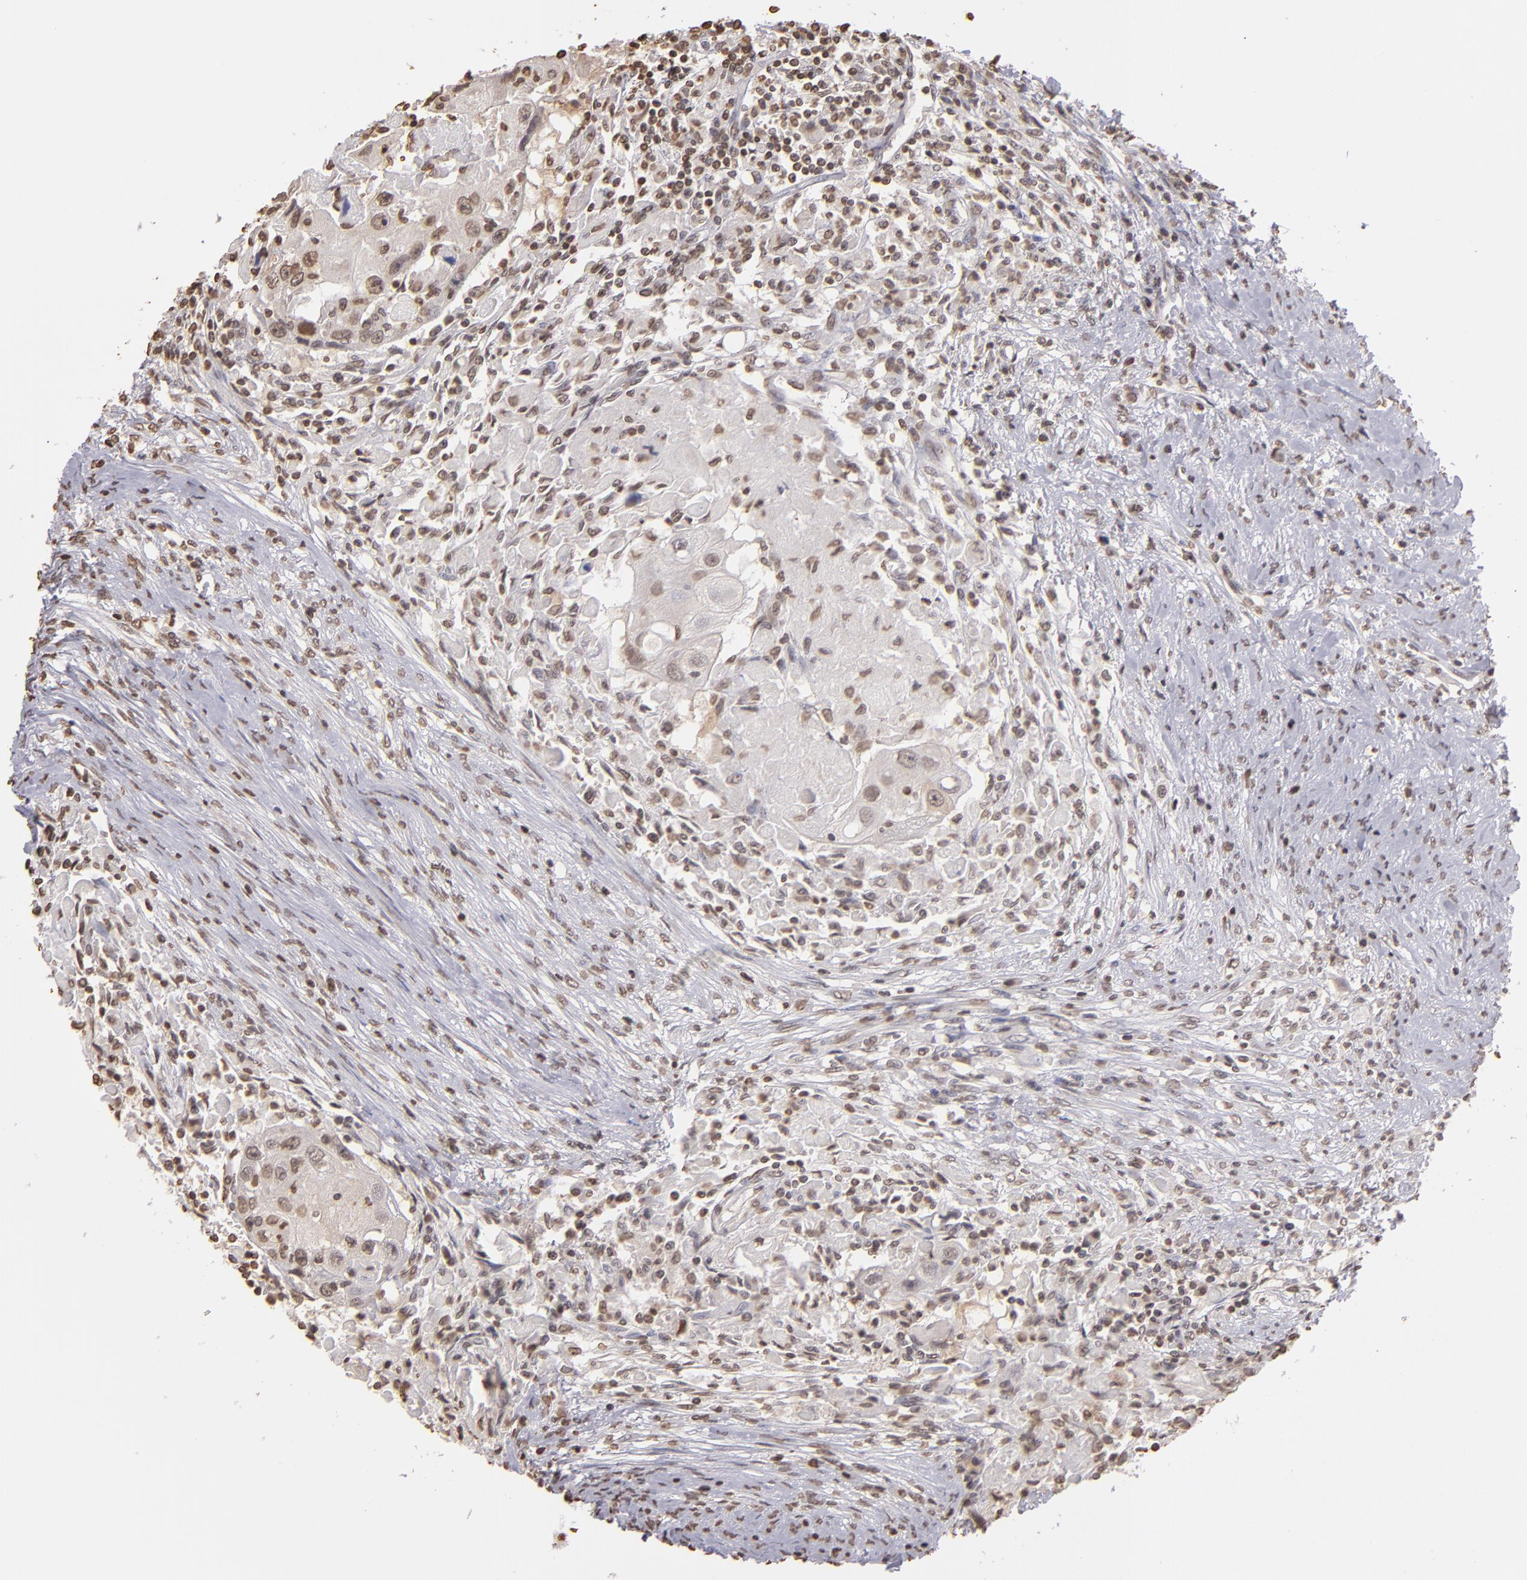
{"staining": {"intensity": "weak", "quantity": "<25%", "location": "nuclear"}, "tissue": "head and neck cancer", "cell_type": "Tumor cells", "image_type": "cancer", "snomed": [{"axis": "morphology", "description": "Squamous cell carcinoma, NOS"}, {"axis": "topography", "description": "Head-Neck"}], "caption": "Immunohistochemical staining of human head and neck cancer (squamous cell carcinoma) shows no significant staining in tumor cells.", "gene": "LBX1", "patient": {"sex": "male", "age": 64}}